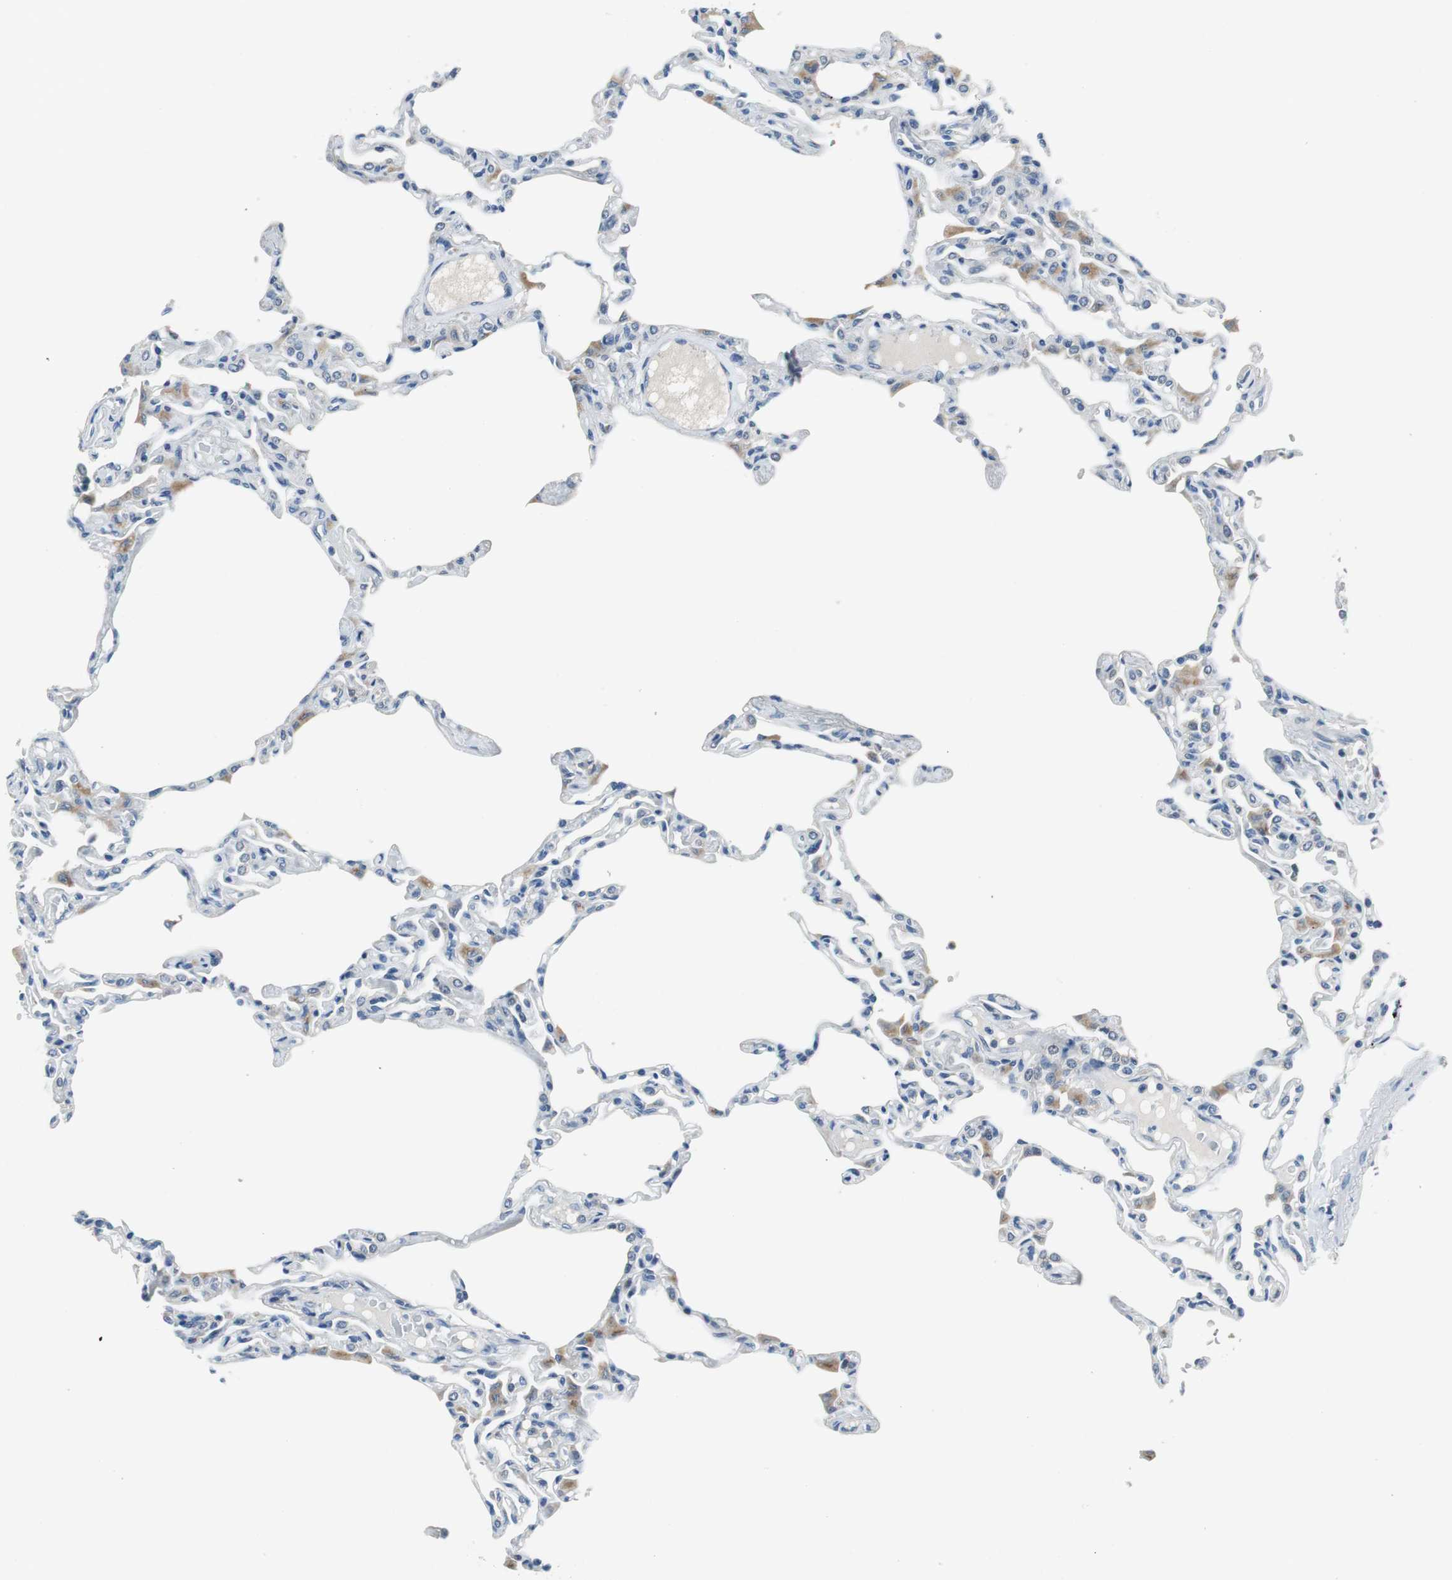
{"staining": {"intensity": "negative", "quantity": "none", "location": "none"}, "tissue": "lung", "cell_type": "Alveolar cells", "image_type": "normal", "snomed": [{"axis": "morphology", "description": "Normal tissue, NOS"}, {"axis": "topography", "description": "Lung"}], "caption": "The photomicrograph exhibits no significant staining in alveolar cells of lung.", "gene": "PLAA", "patient": {"sex": "female", "age": 49}}